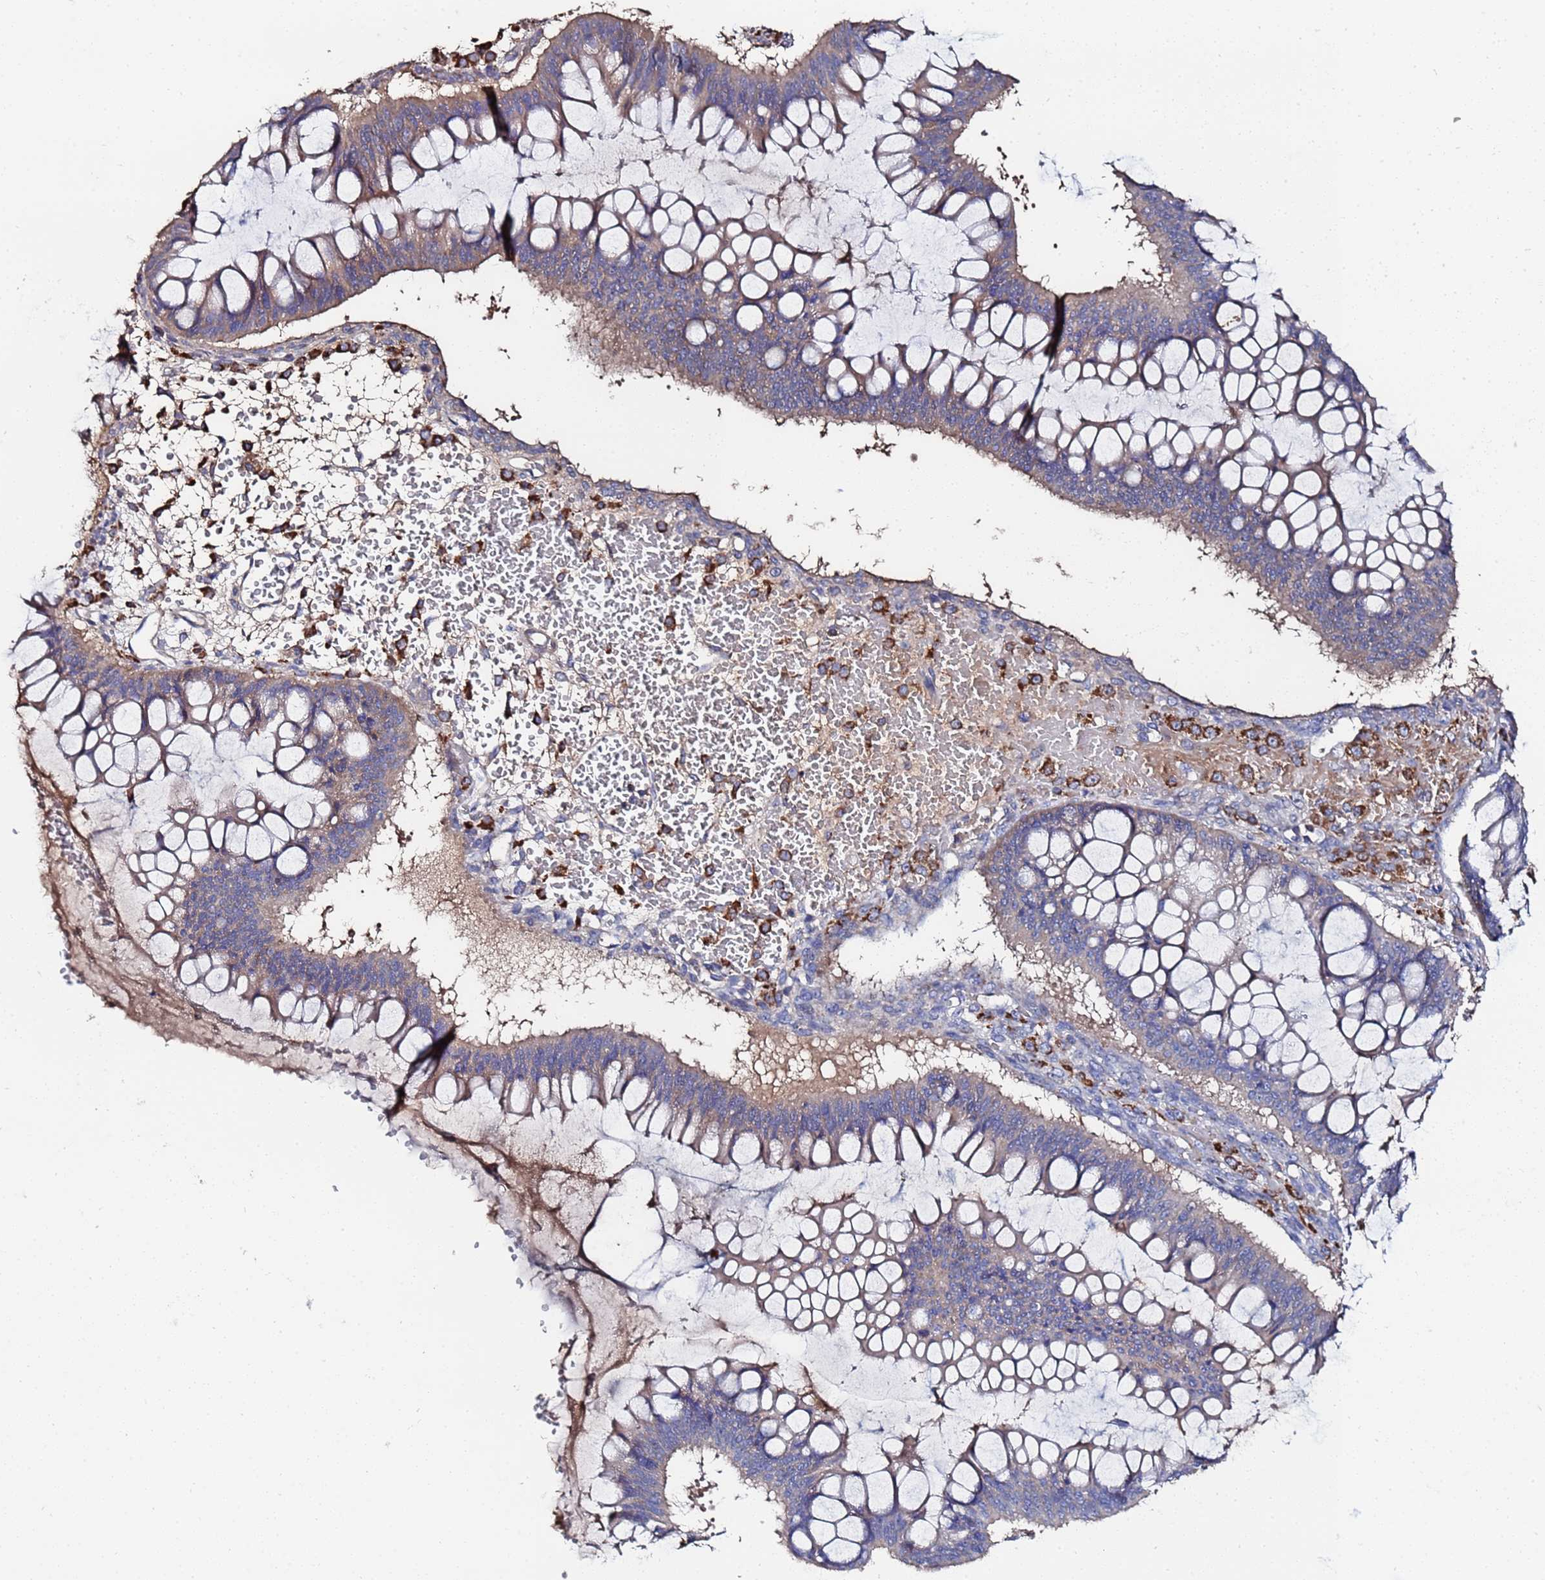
{"staining": {"intensity": "weak", "quantity": "25%-75%", "location": "cytoplasmic/membranous"}, "tissue": "ovarian cancer", "cell_type": "Tumor cells", "image_type": "cancer", "snomed": [{"axis": "morphology", "description": "Cystadenocarcinoma, mucinous, NOS"}, {"axis": "topography", "description": "Ovary"}], "caption": "IHC micrograph of mucinous cystadenocarcinoma (ovarian) stained for a protein (brown), which reveals low levels of weak cytoplasmic/membranous staining in about 25%-75% of tumor cells.", "gene": "TCP10L", "patient": {"sex": "female", "age": 73}}